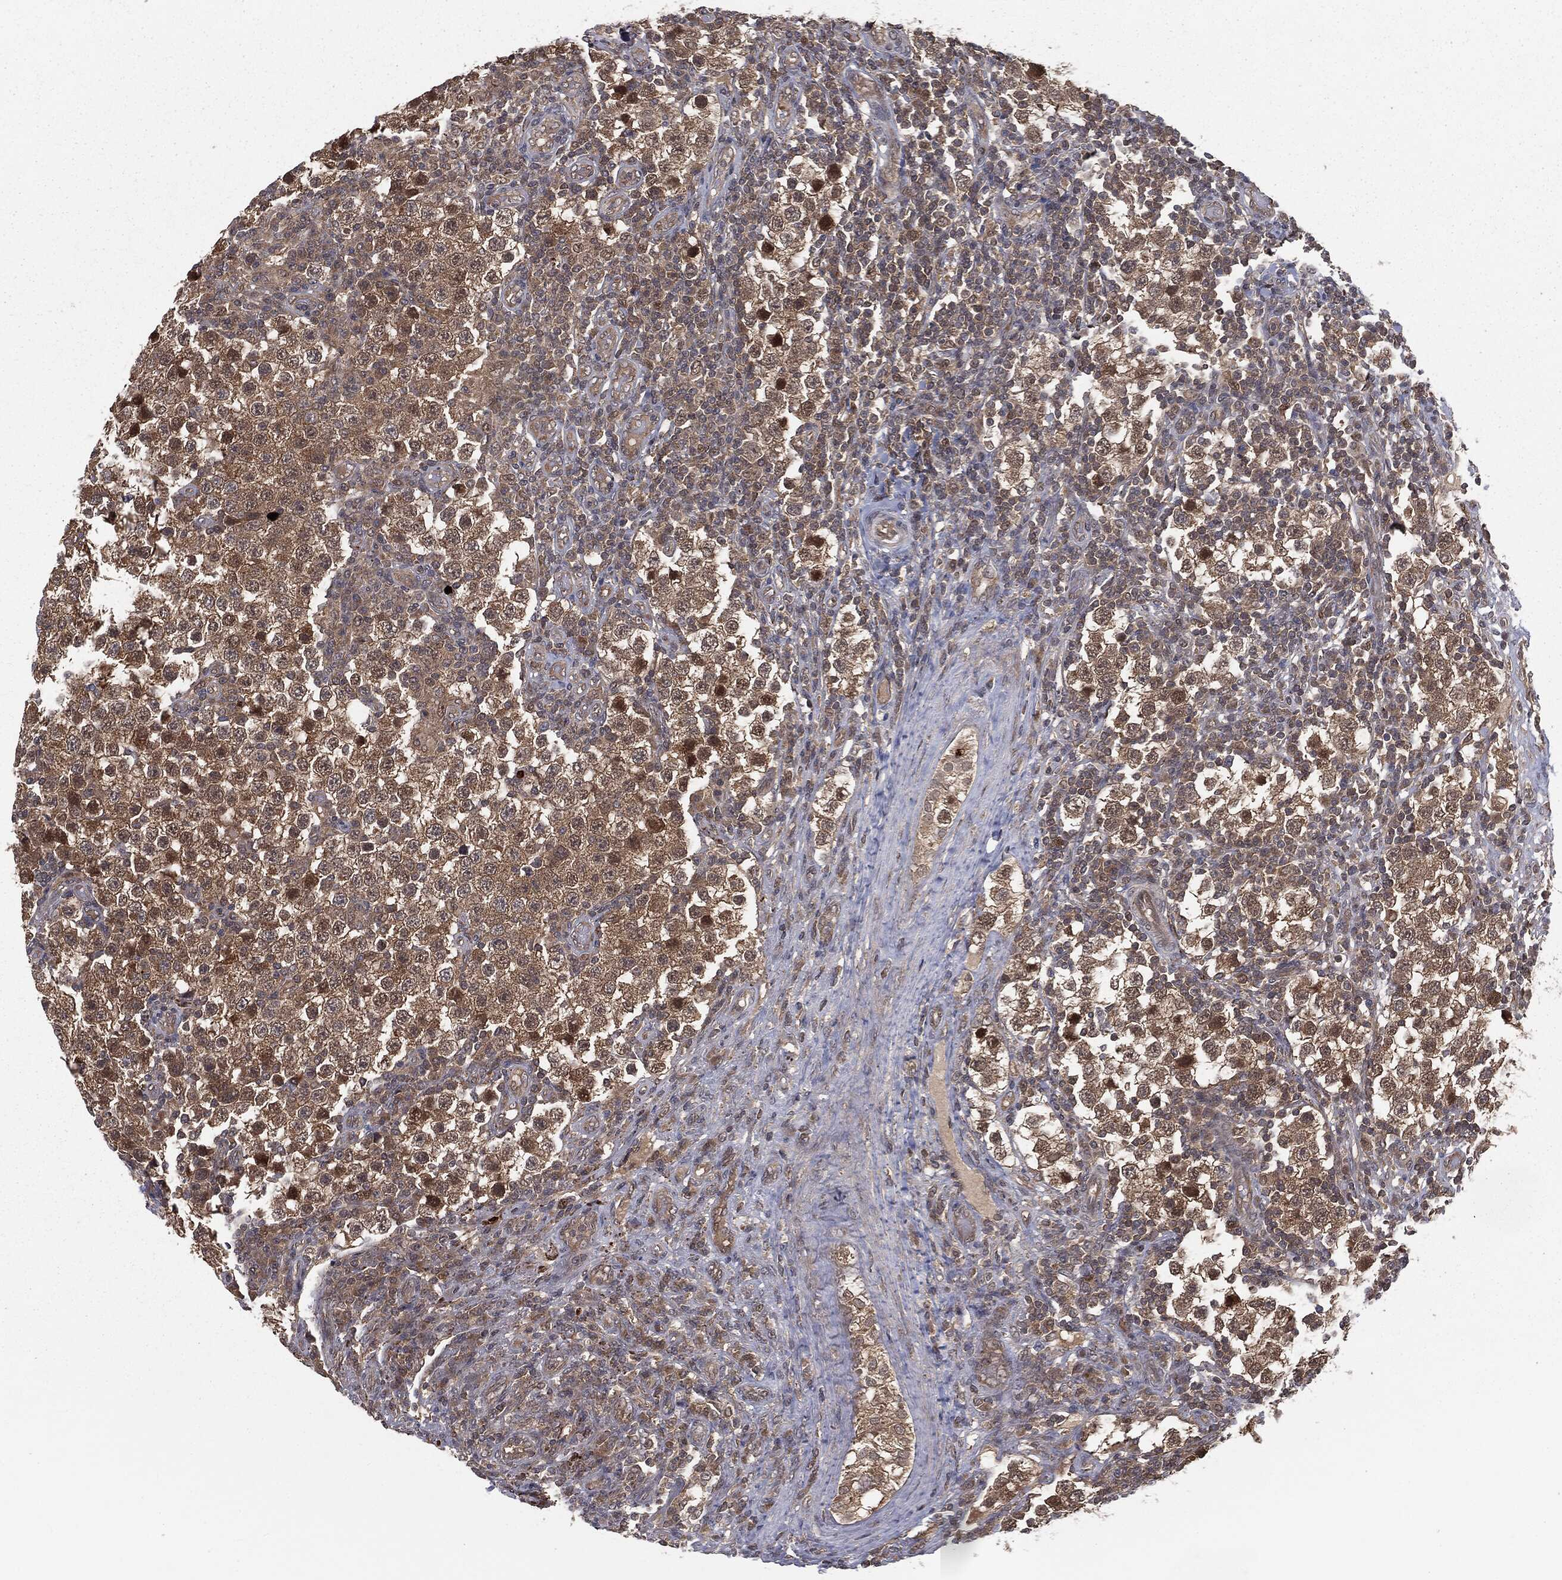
{"staining": {"intensity": "moderate", "quantity": ">75%", "location": "cytoplasmic/membranous"}, "tissue": "testis cancer", "cell_type": "Tumor cells", "image_type": "cancer", "snomed": [{"axis": "morphology", "description": "Seminoma, NOS"}, {"axis": "topography", "description": "Testis"}], "caption": "An immunohistochemistry (IHC) image of neoplastic tissue is shown. Protein staining in brown labels moderate cytoplasmic/membranous positivity in testis seminoma within tumor cells. (IHC, brightfield microscopy, high magnification).", "gene": "FBXO7", "patient": {"sex": "male", "age": 34}}